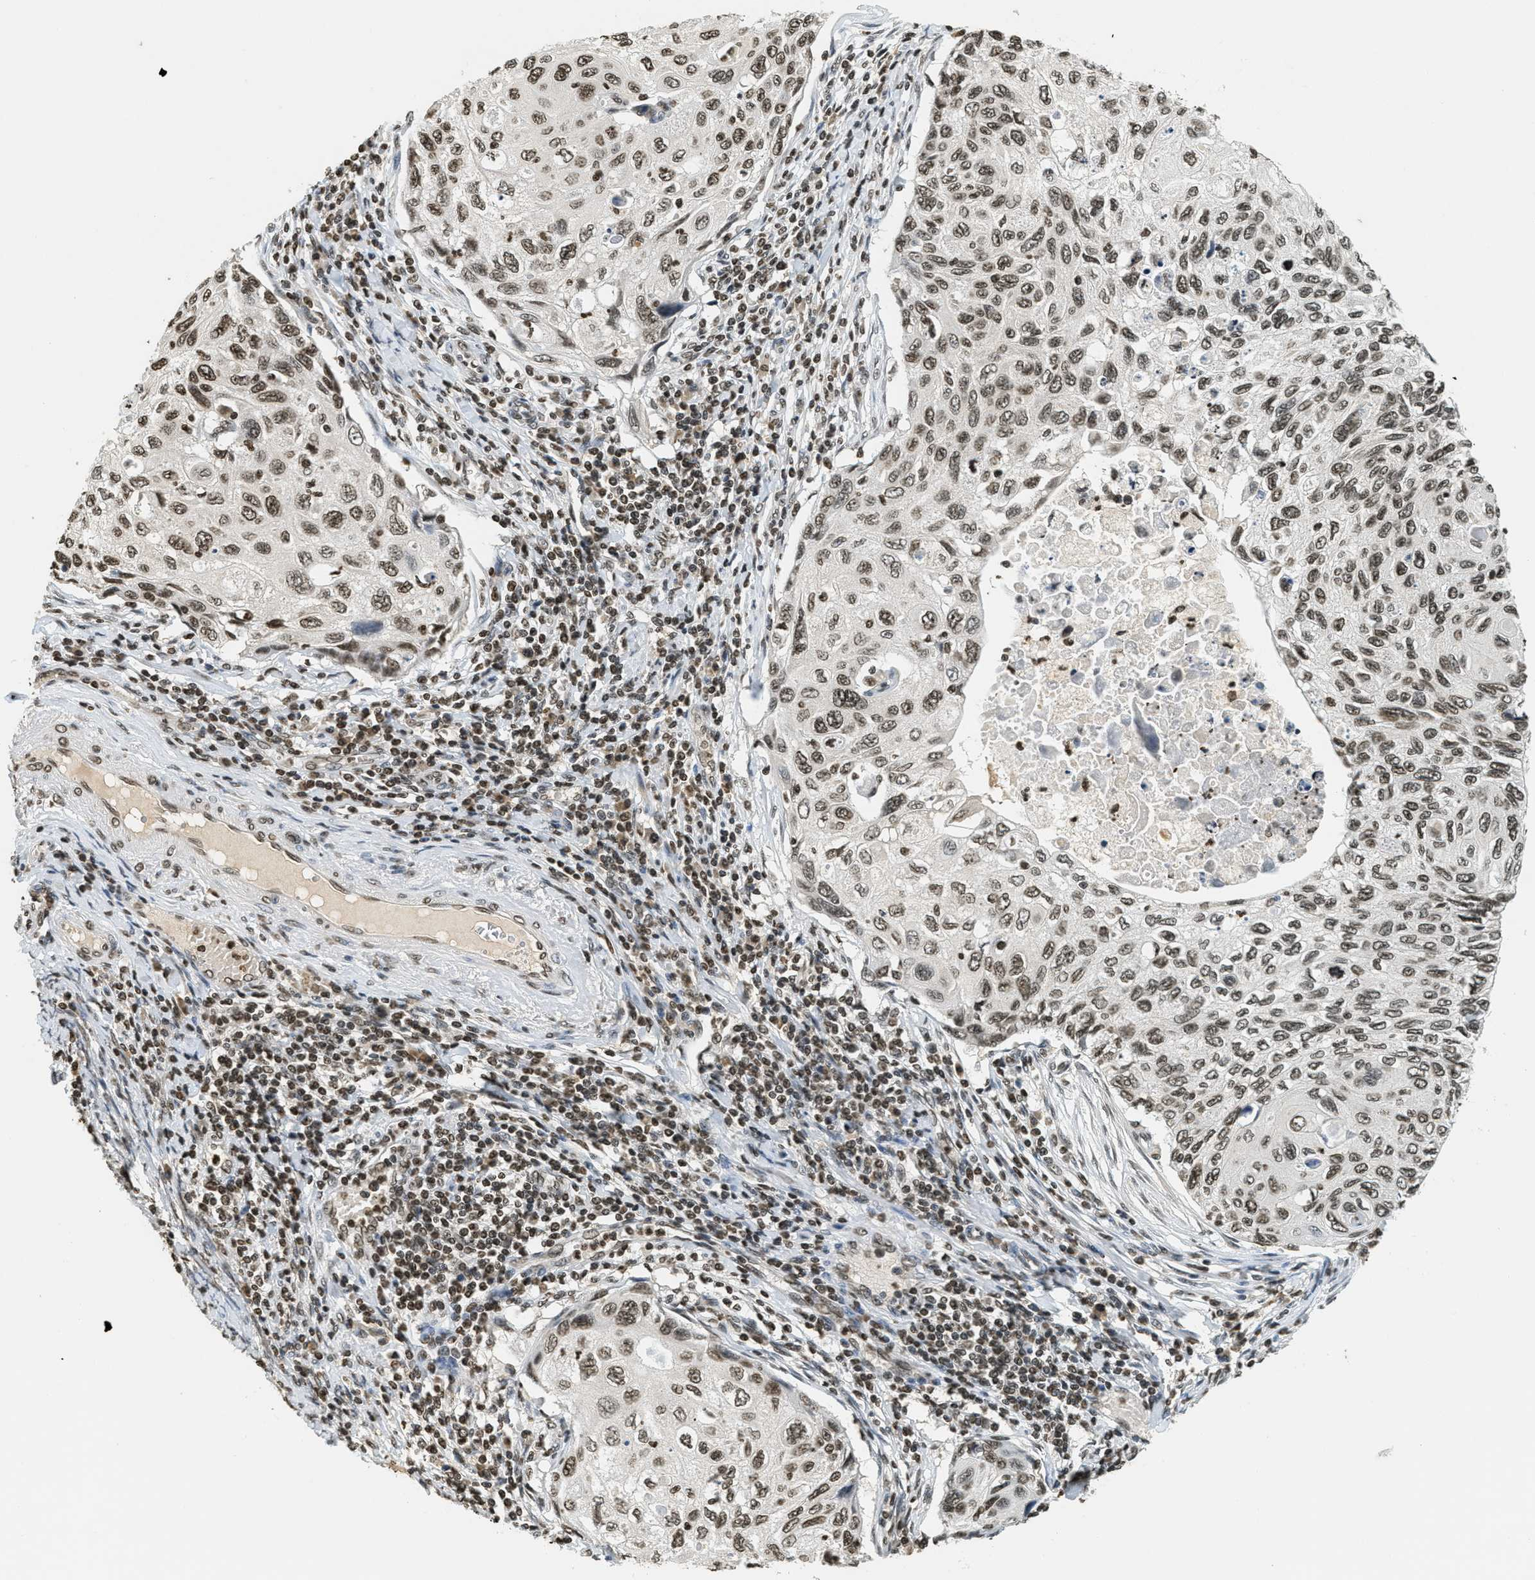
{"staining": {"intensity": "moderate", "quantity": ">75%", "location": "nuclear"}, "tissue": "cervical cancer", "cell_type": "Tumor cells", "image_type": "cancer", "snomed": [{"axis": "morphology", "description": "Squamous cell carcinoma, NOS"}, {"axis": "topography", "description": "Cervix"}], "caption": "A medium amount of moderate nuclear staining is appreciated in approximately >75% of tumor cells in cervical cancer tissue.", "gene": "LDB2", "patient": {"sex": "female", "age": 70}}